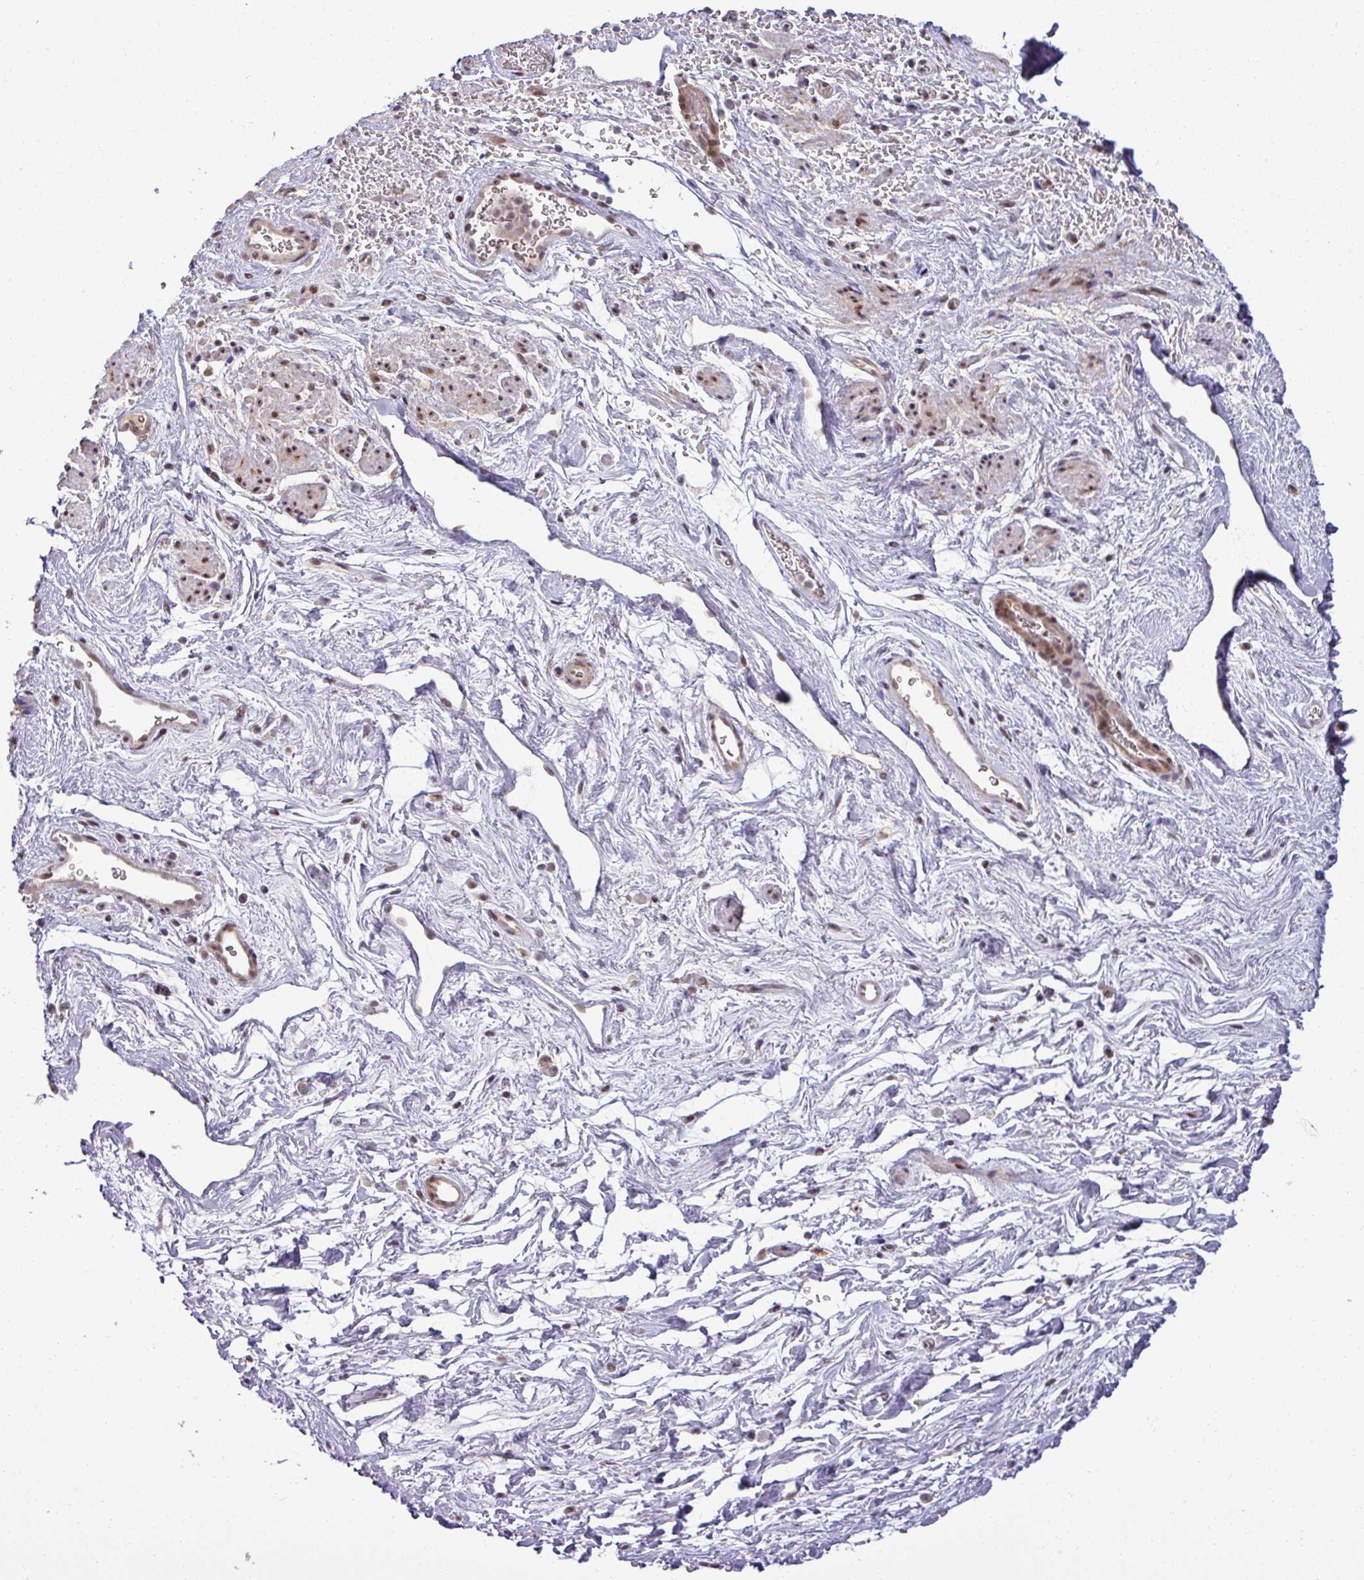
{"staining": {"intensity": "moderate", "quantity": "25%-75%", "location": "nuclear"}, "tissue": "smooth muscle", "cell_type": "Smooth muscle cells", "image_type": "normal", "snomed": [{"axis": "morphology", "description": "Normal tissue, NOS"}, {"axis": "topography", "description": "Smooth muscle"}, {"axis": "topography", "description": "Peripheral nerve tissue"}], "caption": "Brown immunohistochemical staining in unremarkable human smooth muscle shows moderate nuclear expression in approximately 25%-75% of smooth muscle cells. The staining was performed using DAB (3,3'-diaminobenzidine) to visualize the protein expression in brown, while the nuclei were stained in blue with hematoxylin (Magnification: 20x).", "gene": "PTPN20", "patient": {"sex": "male", "age": 69}}